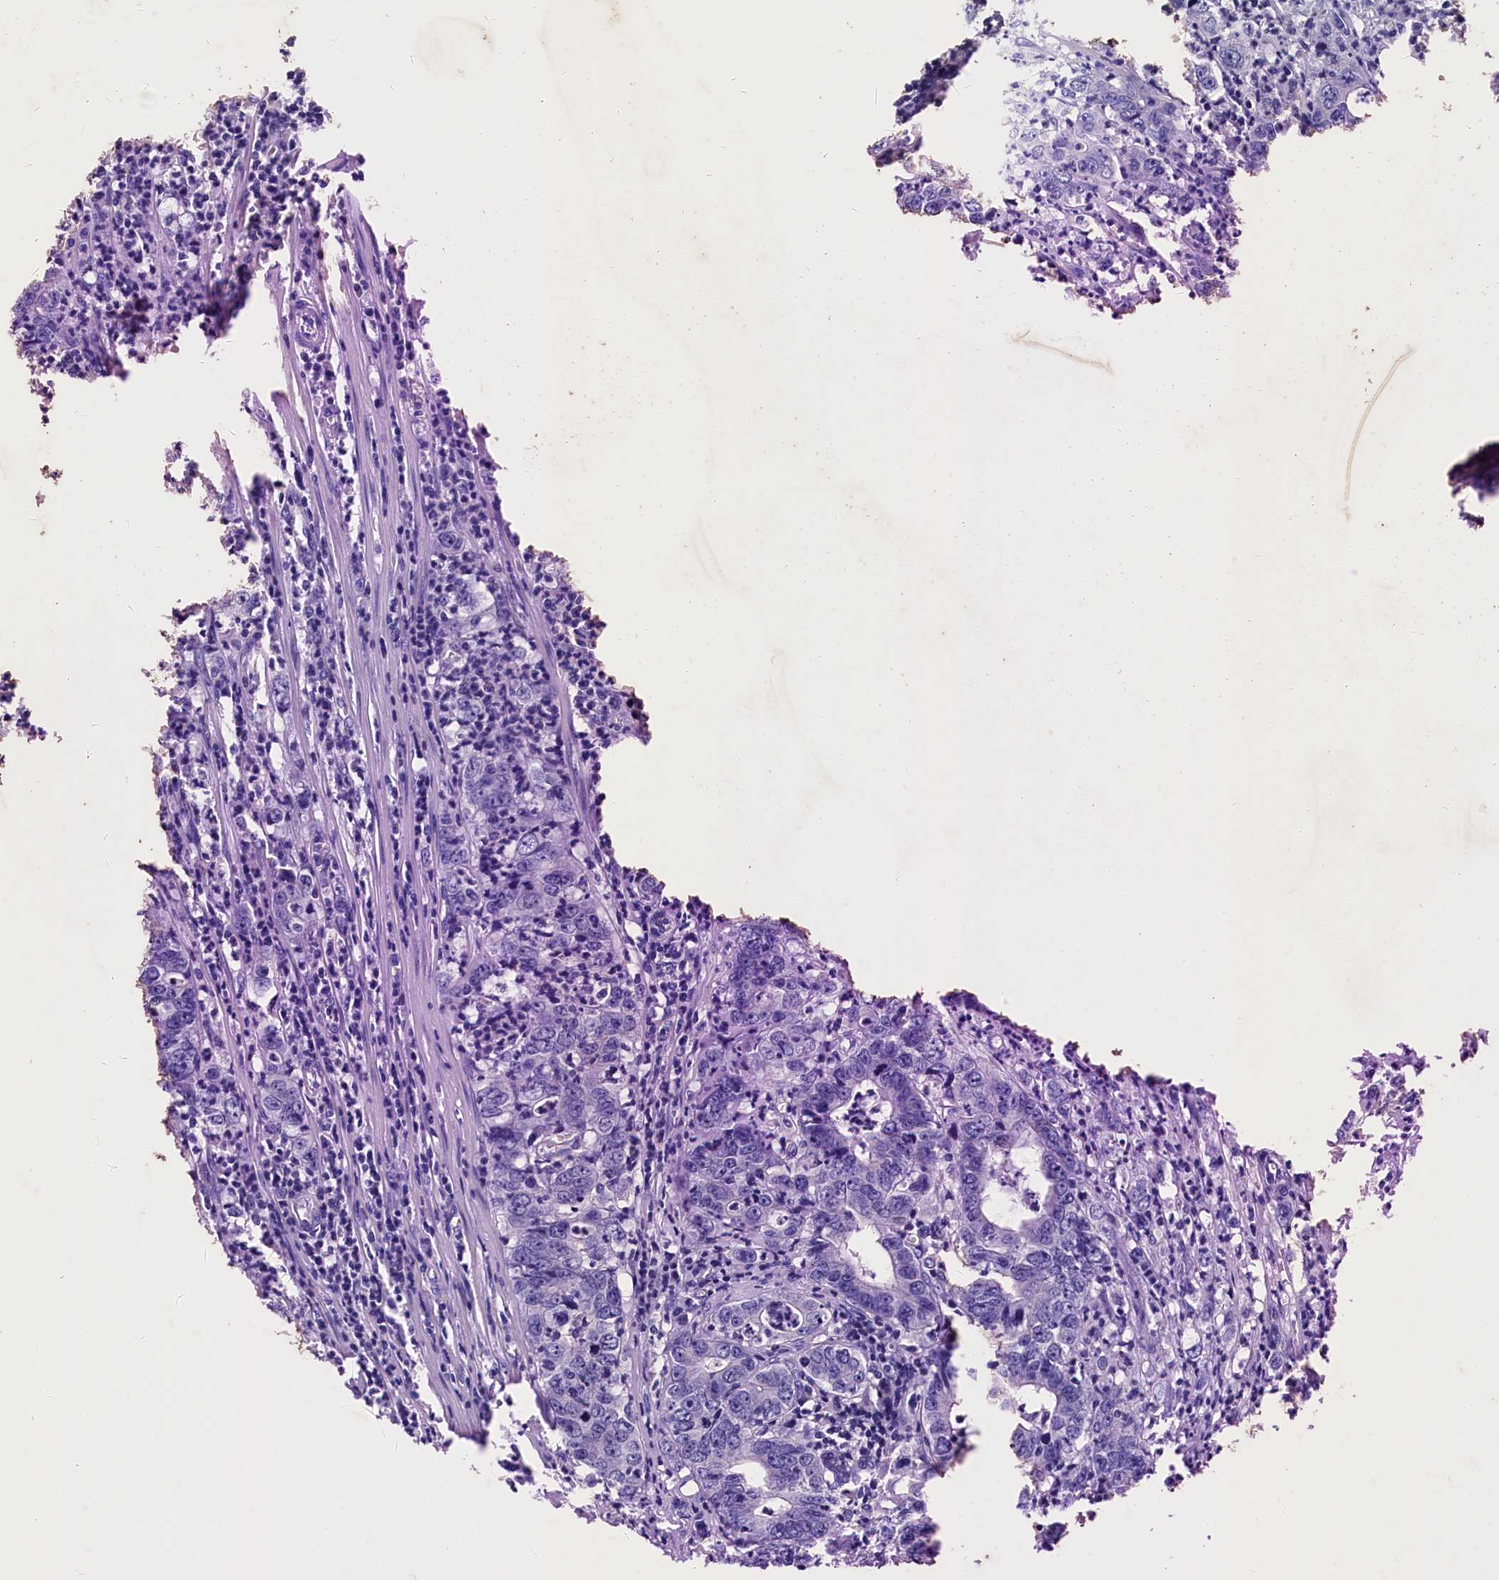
{"staining": {"intensity": "negative", "quantity": "none", "location": "none"}, "tissue": "colorectal cancer", "cell_type": "Tumor cells", "image_type": "cancer", "snomed": [{"axis": "morphology", "description": "Adenocarcinoma, NOS"}, {"axis": "topography", "description": "Colon"}], "caption": "Tumor cells show no significant expression in colorectal cancer (adenocarcinoma).", "gene": "CBLIF", "patient": {"sex": "female", "age": 75}}